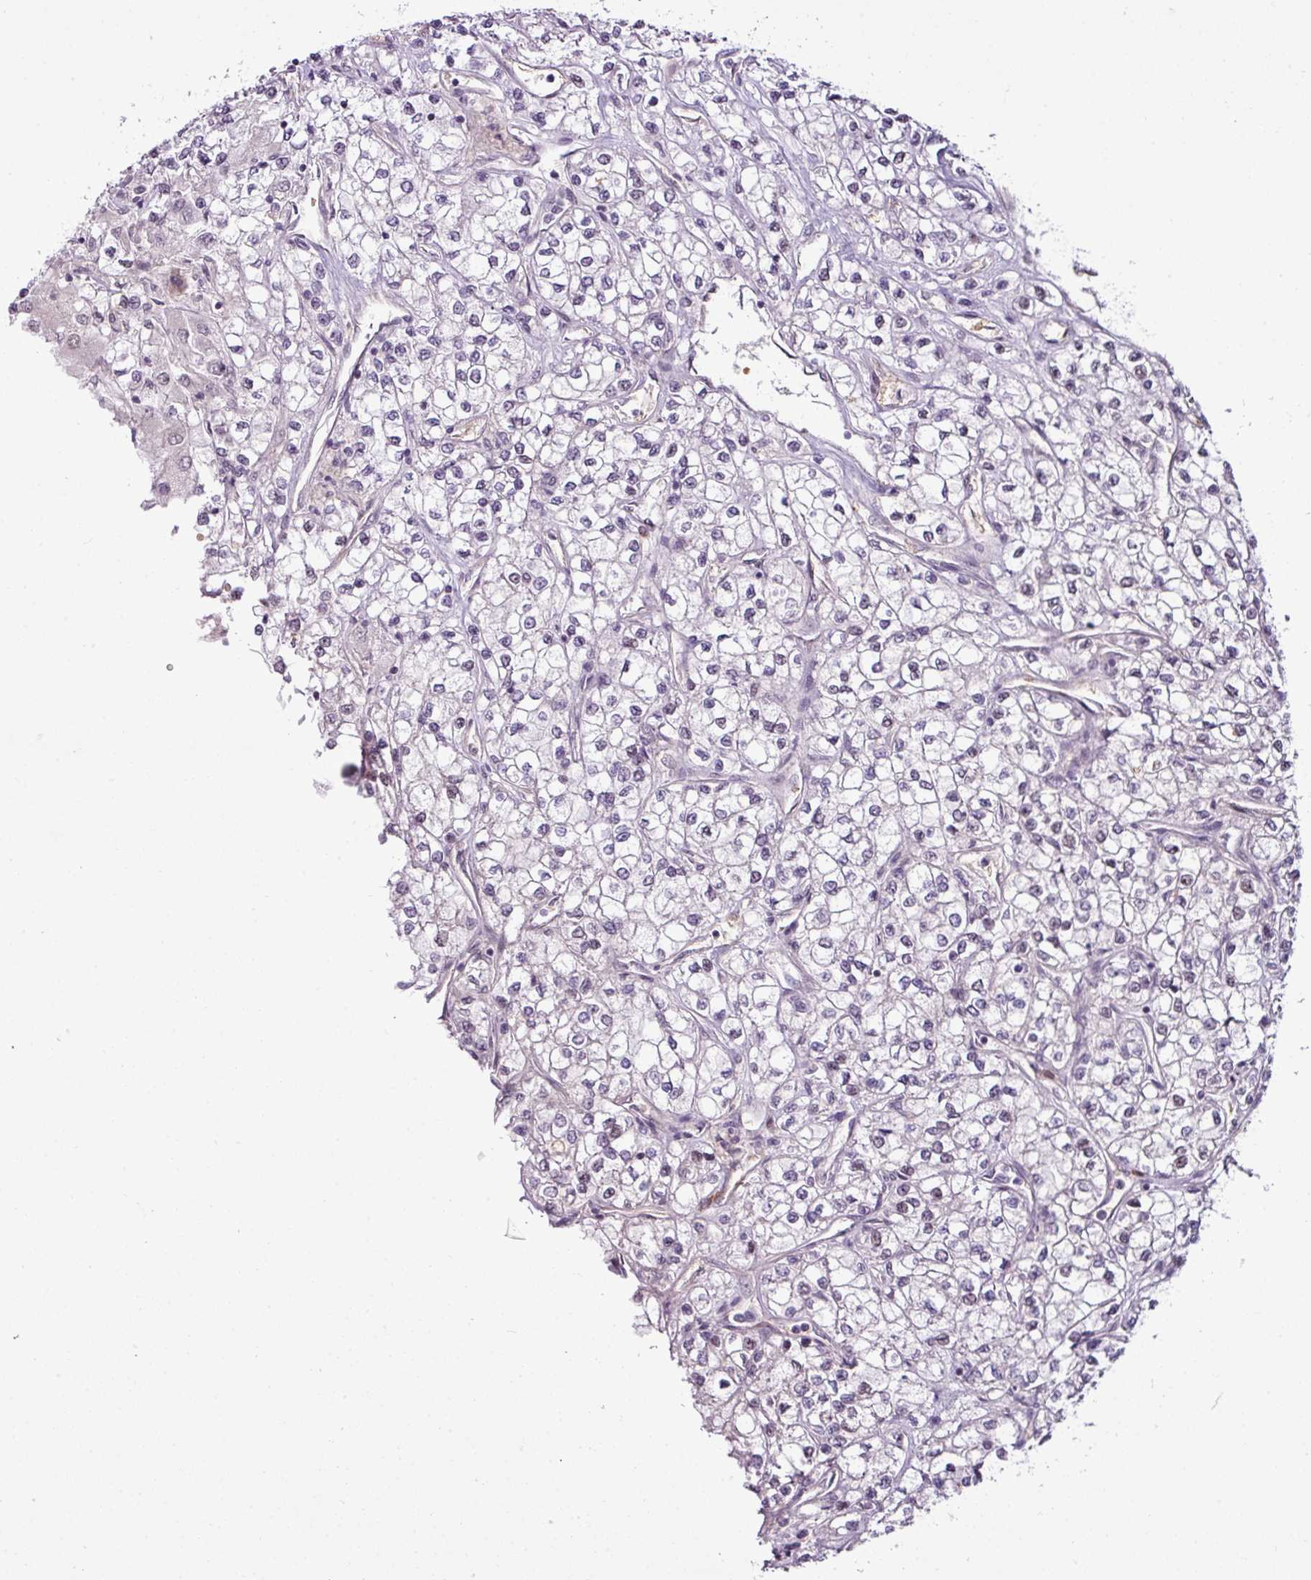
{"staining": {"intensity": "moderate", "quantity": "25%-75%", "location": "nuclear"}, "tissue": "renal cancer", "cell_type": "Tumor cells", "image_type": "cancer", "snomed": [{"axis": "morphology", "description": "Adenocarcinoma, NOS"}, {"axis": "topography", "description": "Kidney"}], "caption": "Renal cancer (adenocarcinoma) stained with IHC reveals moderate nuclear positivity in approximately 25%-75% of tumor cells.", "gene": "PRDM5", "patient": {"sex": "male", "age": 80}}